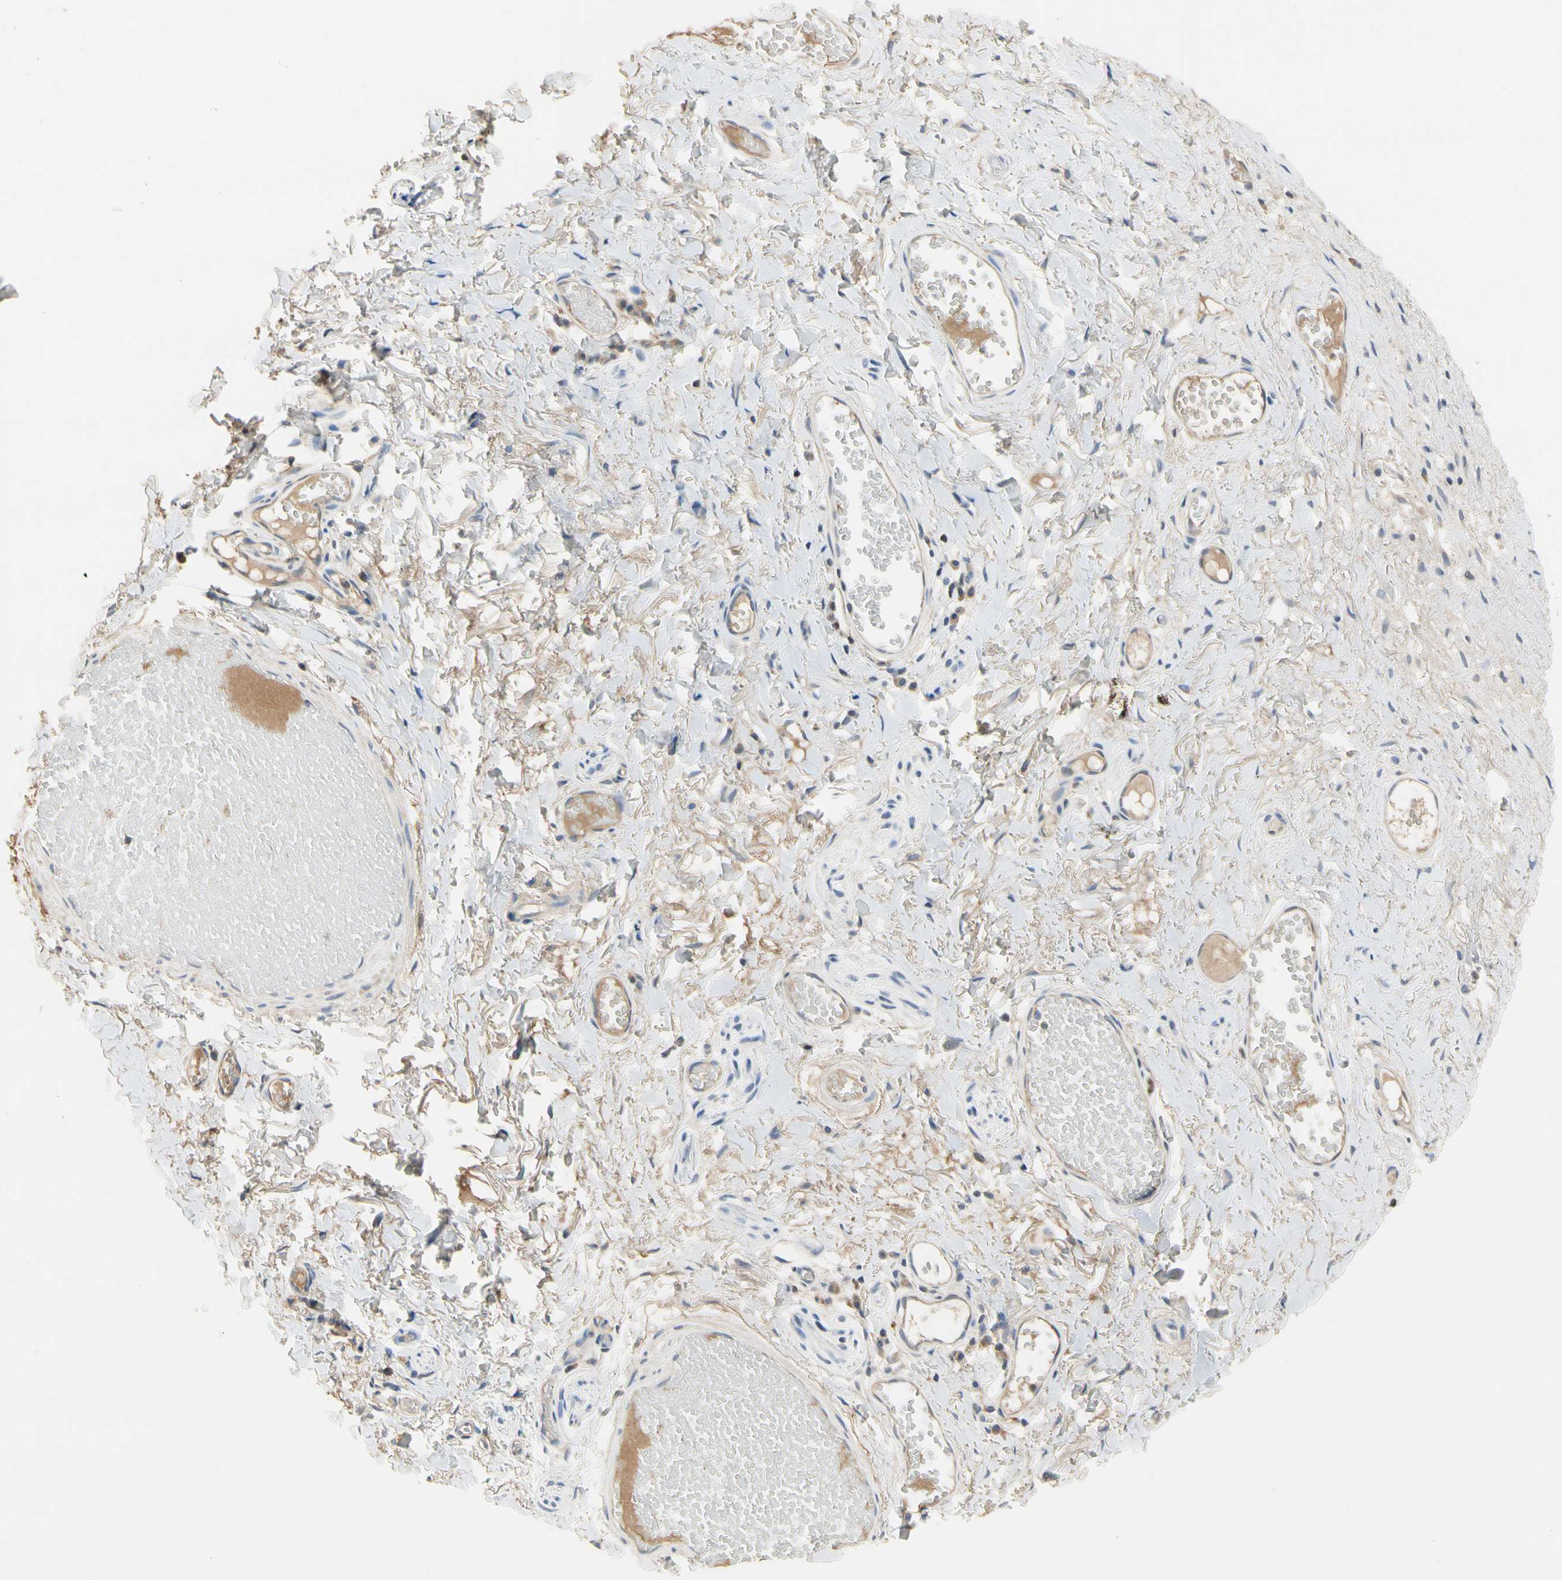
{"staining": {"intensity": "negative", "quantity": "none", "location": "none"}, "tissue": "skin", "cell_type": "Epidermal cells", "image_type": "normal", "snomed": [{"axis": "morphology", "description": "Normal tissue, NOS"}, {"axis": "morphology", "description": "Inflammation, NOS"}, {"axis": "topography", "description": "Vulva"}], "caption": "Immunohistochemistry photomicrograph of unremarkable human skin stained for a protein (brown), which reveals no expression in epidermal cells.", "gene": "ECRG4", "patient": {"sex": "female", "age": 84}}